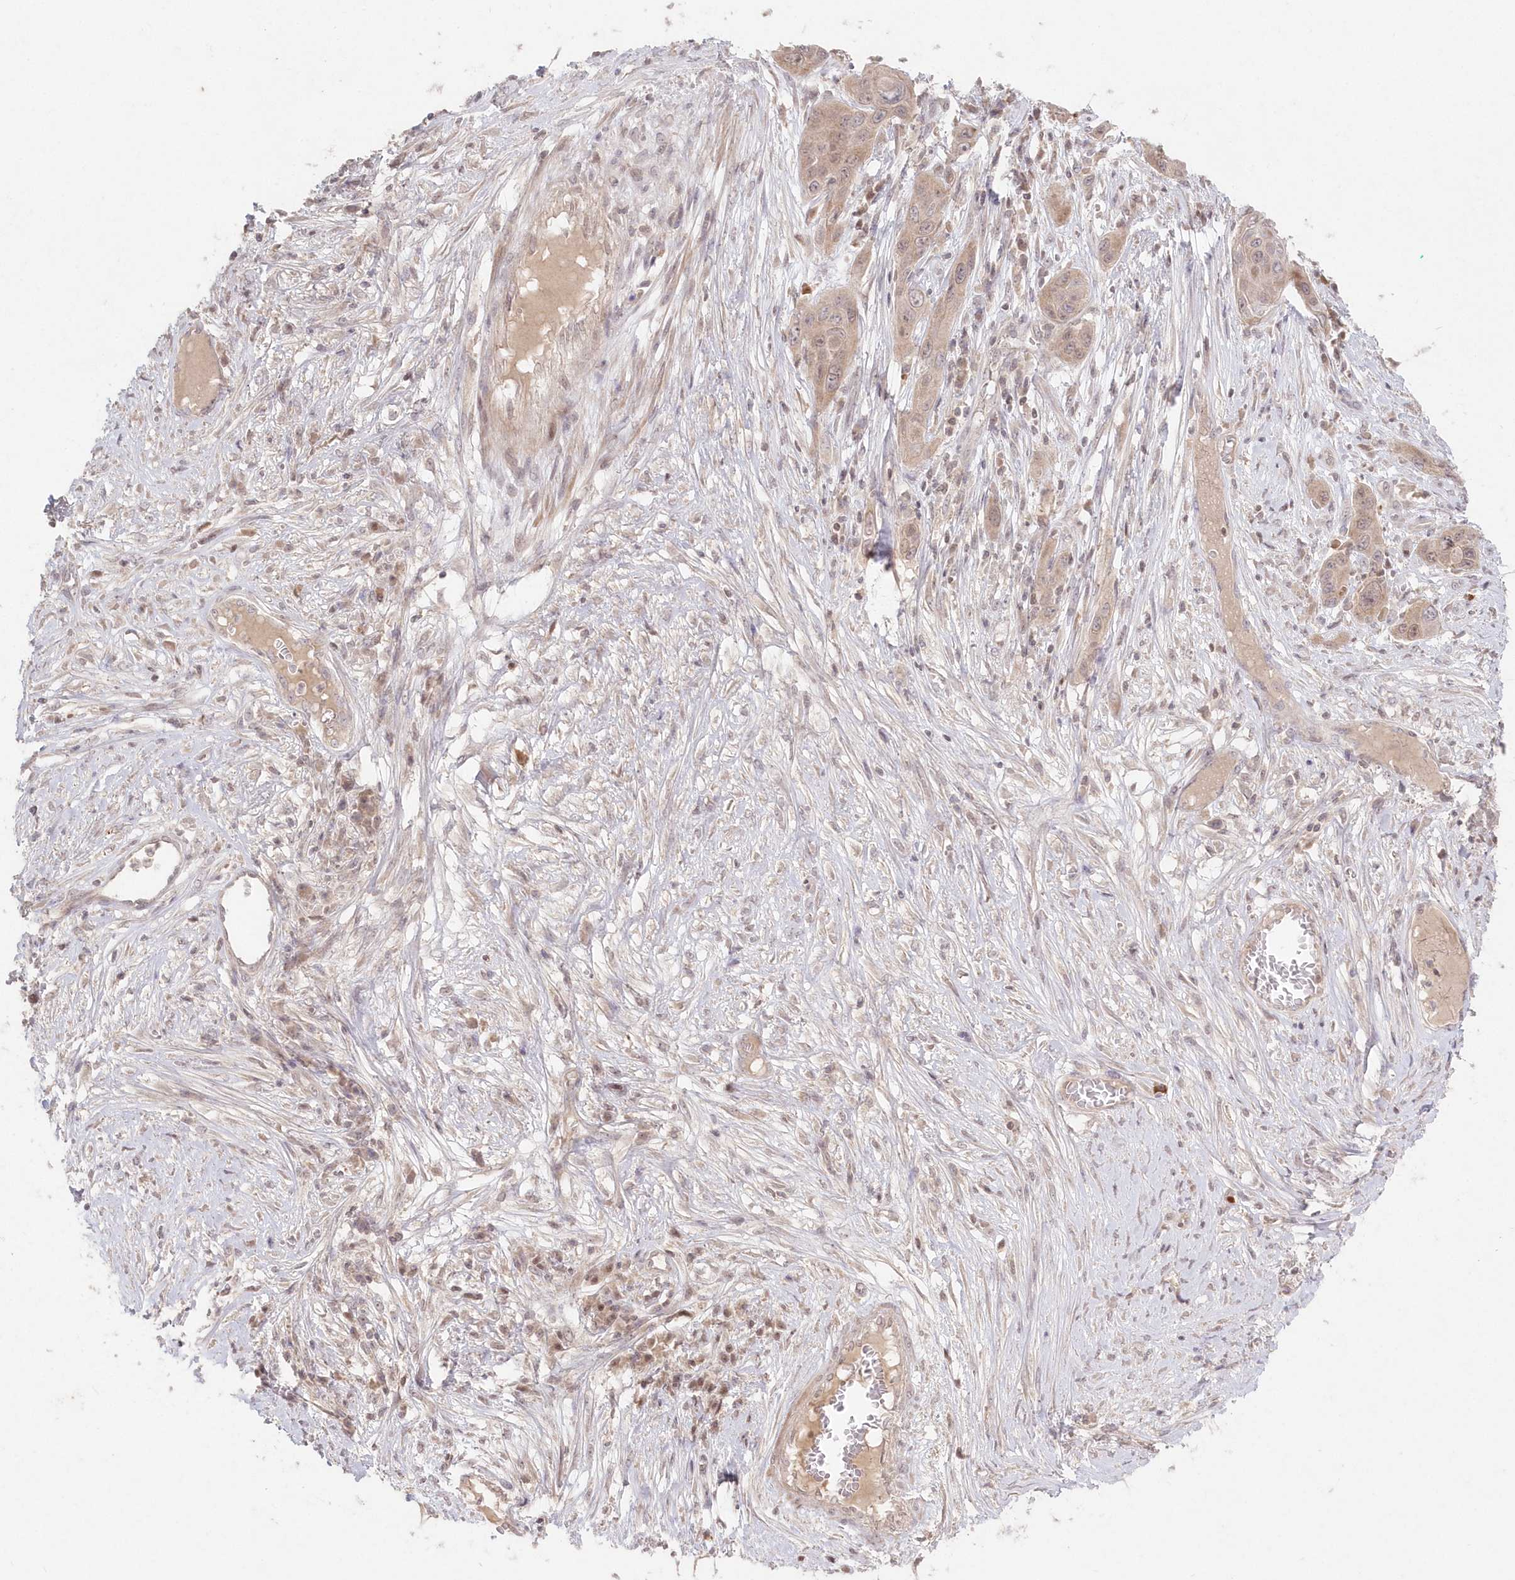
{"staining": {"intensity": "weak", "quantity": "<25%", "location": "cytoplasmic/membranous"}, "tissue": "skin cancer", "cell_type": "Tumor cells", "image_type": "cancer", "snomed": [{"axis": "morphology", "description": "Squamous cell carcinoma, NOS"}, {"axis": "topography", "description": "Skin"}], "caption": "Squamous cell carcinoma (skin) was stained to show a protein in brown. There is no significant positivity in tumor cells.", "gene": "ASCC1", "patient": {"sex": "male", "age": 55}}